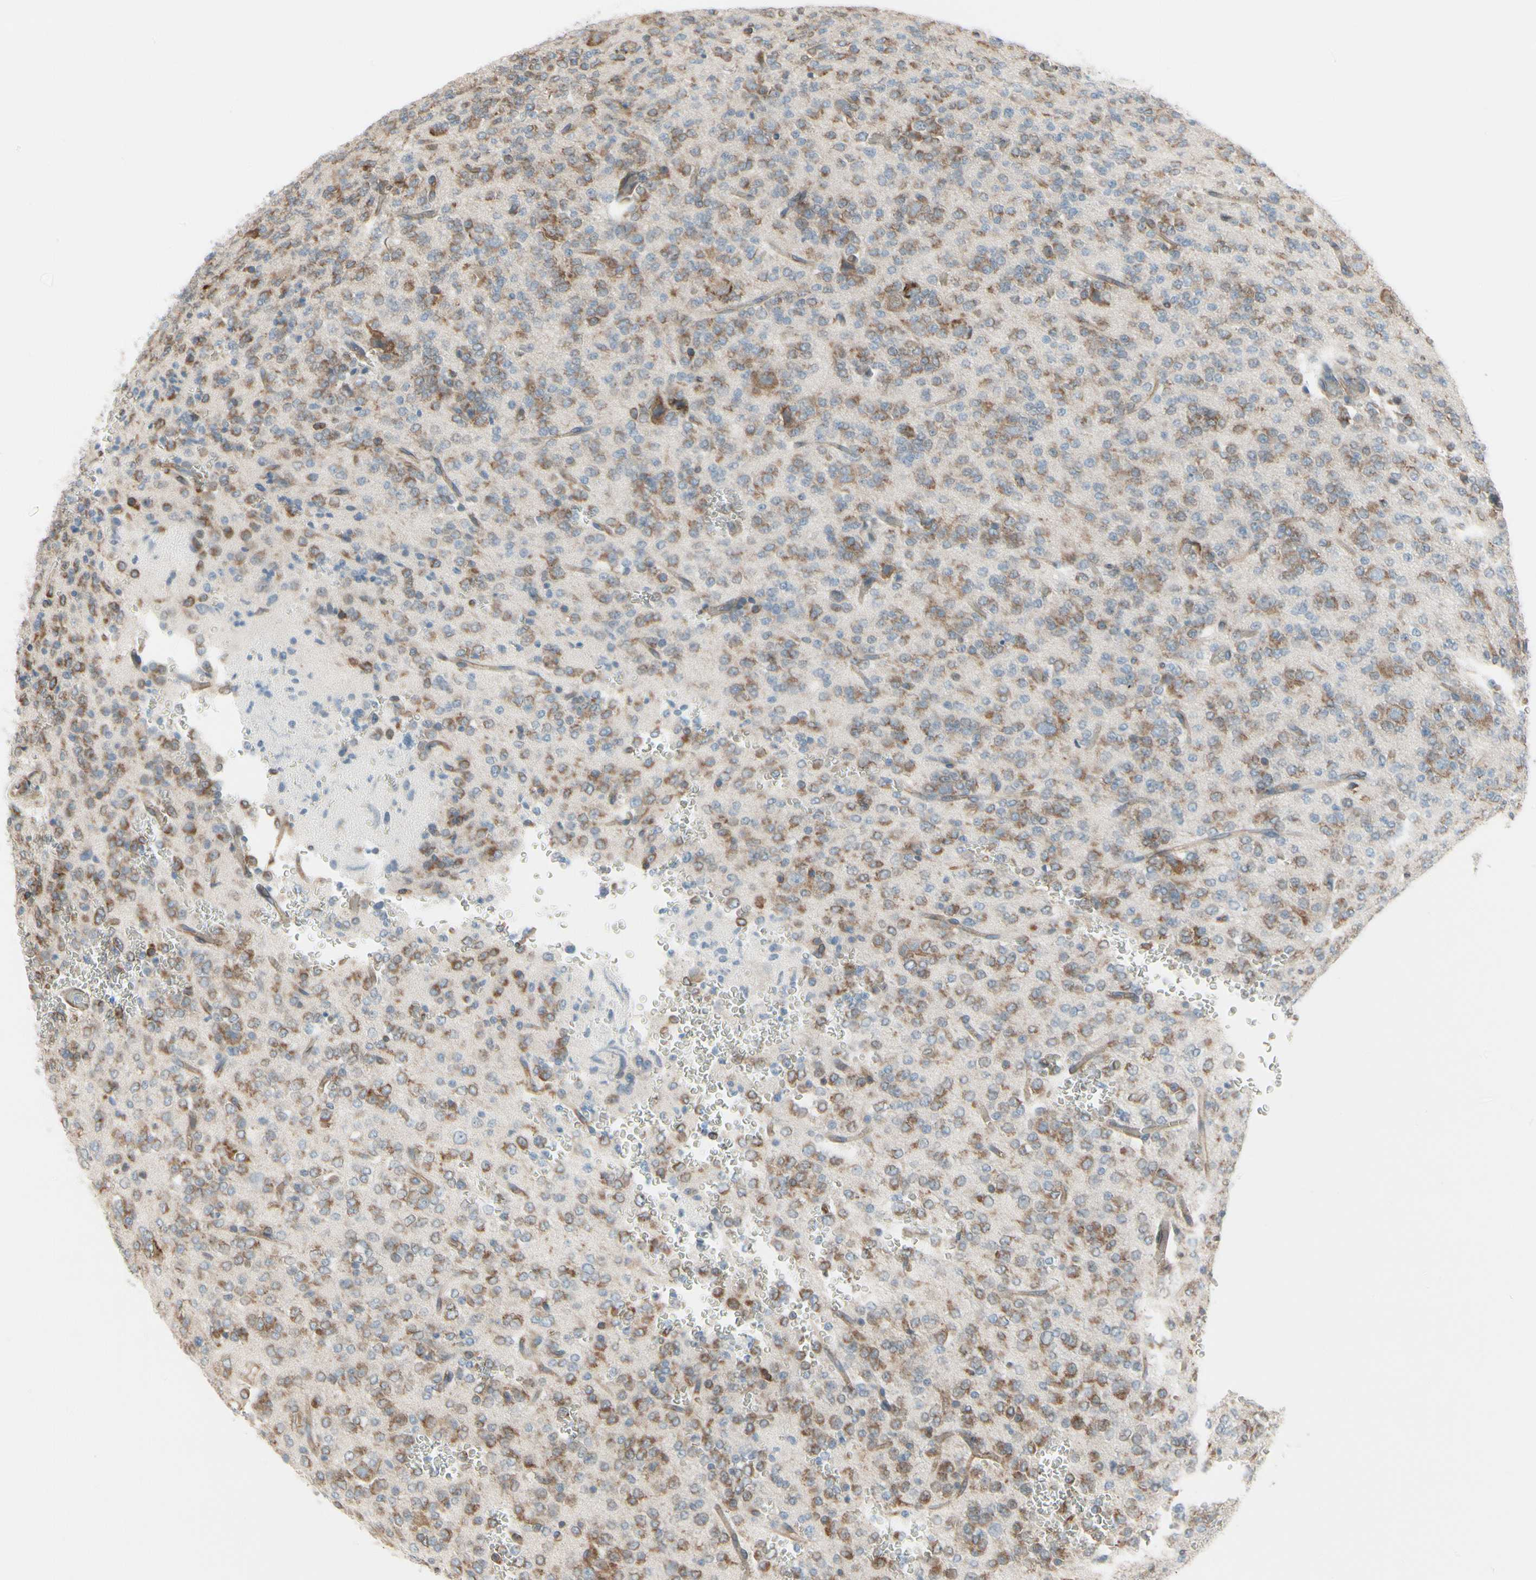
{"staining": {"intensity": "moderate", "quantity": ">75%", "location": "cytoplasmic/membranous"}, "tissue": "glioma", "cell_type": "Tumor cells", "image_type": "cancer", "snomed": [{"axis": "morphology", "description": "Glioma, malignant, Low grade"}, {"axis": "topography", "description": "Brain"}], "caption": "Immunohistochemical staining of malignant glioma (low-grade) shows medium levels of moderate cytoplasmic/membranous protein expression in about >75% of tumor cells.", "gene": "FNDC3A", "patient": {"sex": "male", "age": 38}}